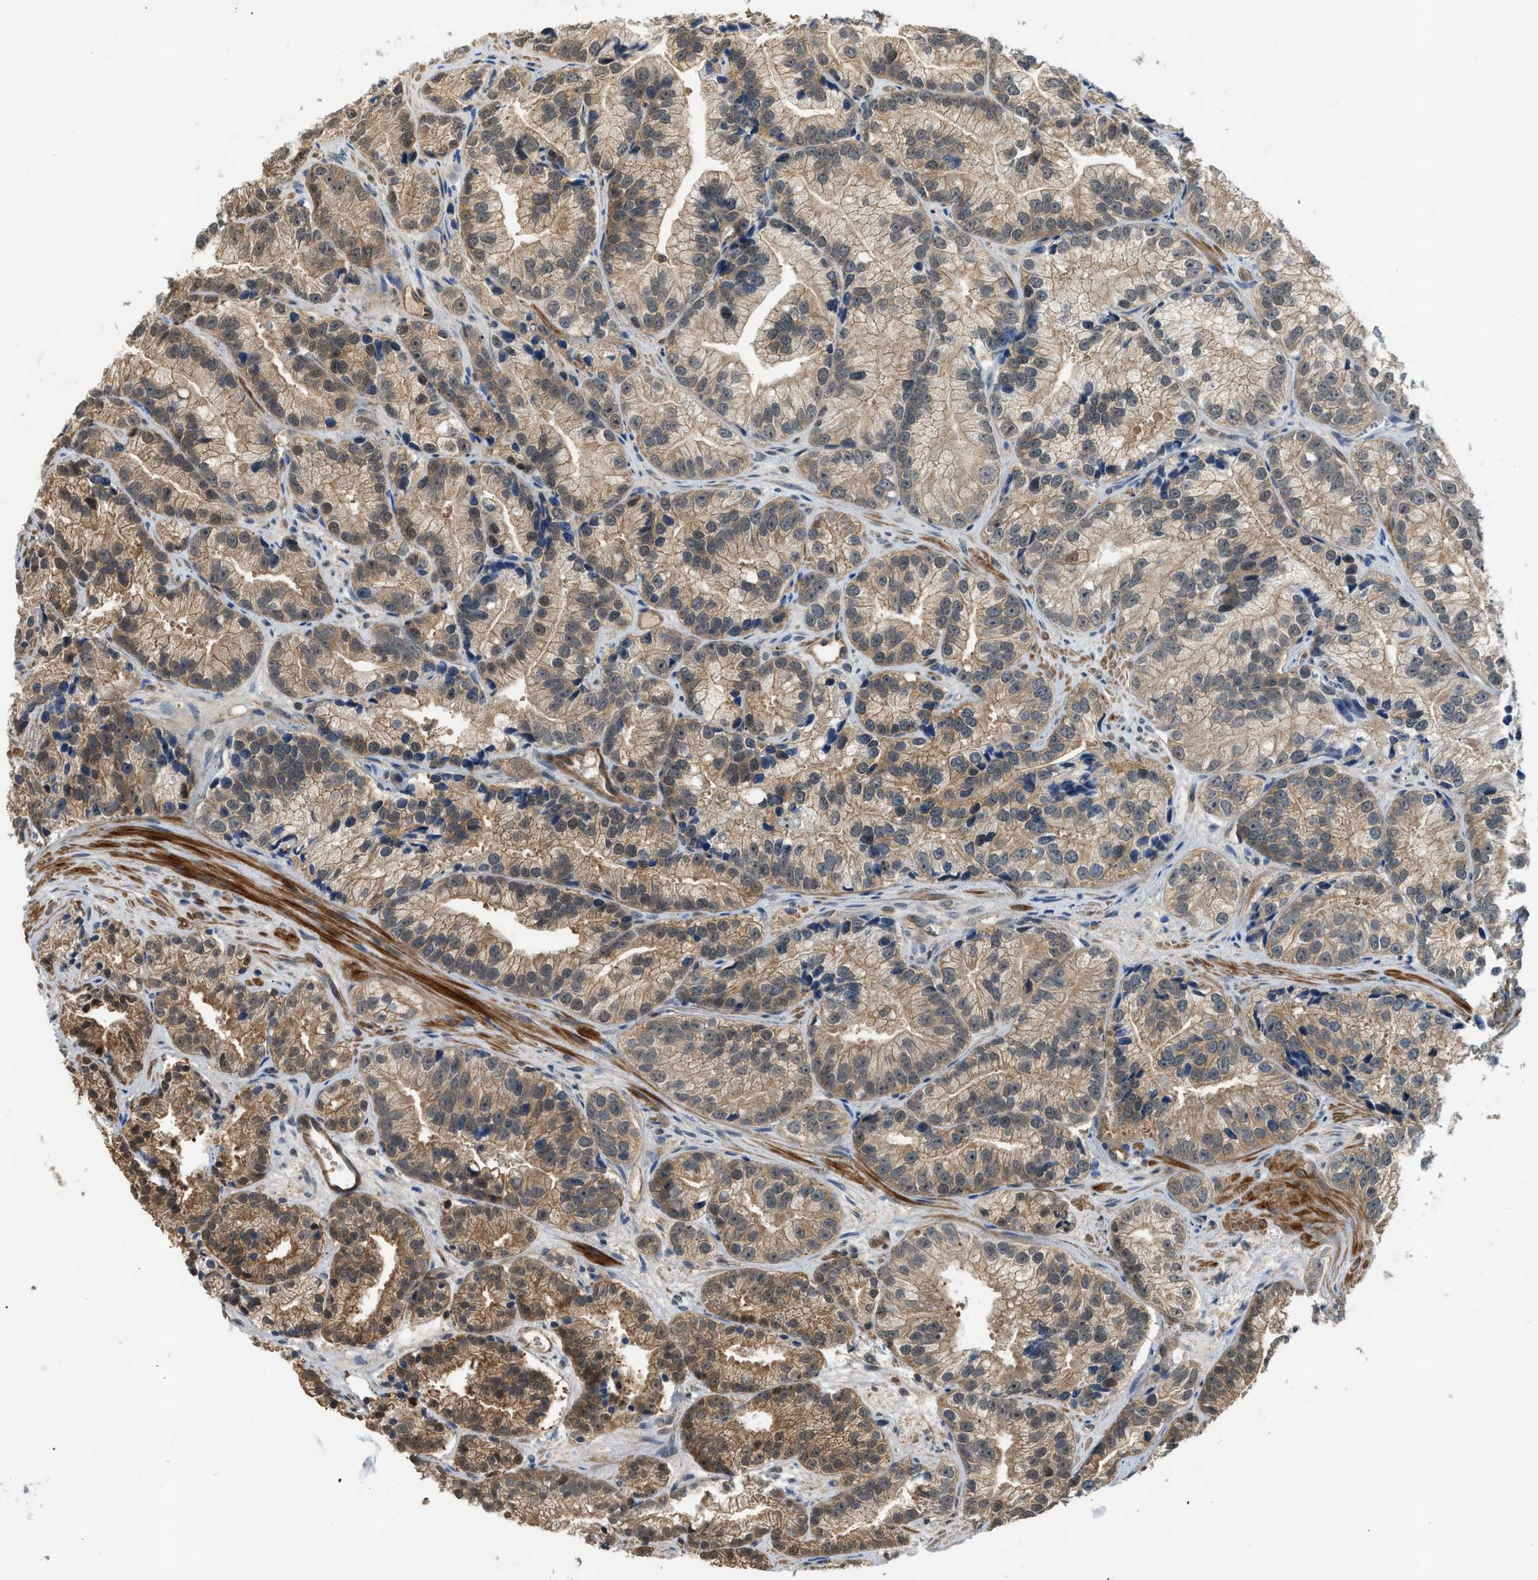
{"staining": {"intensity": "moderate", "quantity": ">75%", "location": "cytoplasmic/membranous"}, "tissue": "prostate cancer", "cell_type": "Tumor cells", "image_type": "cancer", "snomed": [{"axis": "morphology", "description": "Adenocarcinoma, Low grade"}, {"axis": "topography", "description": "Prostate"}], "caption": "High-power microscopy captured an immunohistochemistry (IHC) photomicrograph of prostate cancer, revealing moderate cytoplasmic/membranous expression in approximately >75% of tumor cells. (brown staining indicates protein expression, while blue staining denotes nuclei).", "gene": "CBLB", "patient": {"sex": "male", "age": 89}}